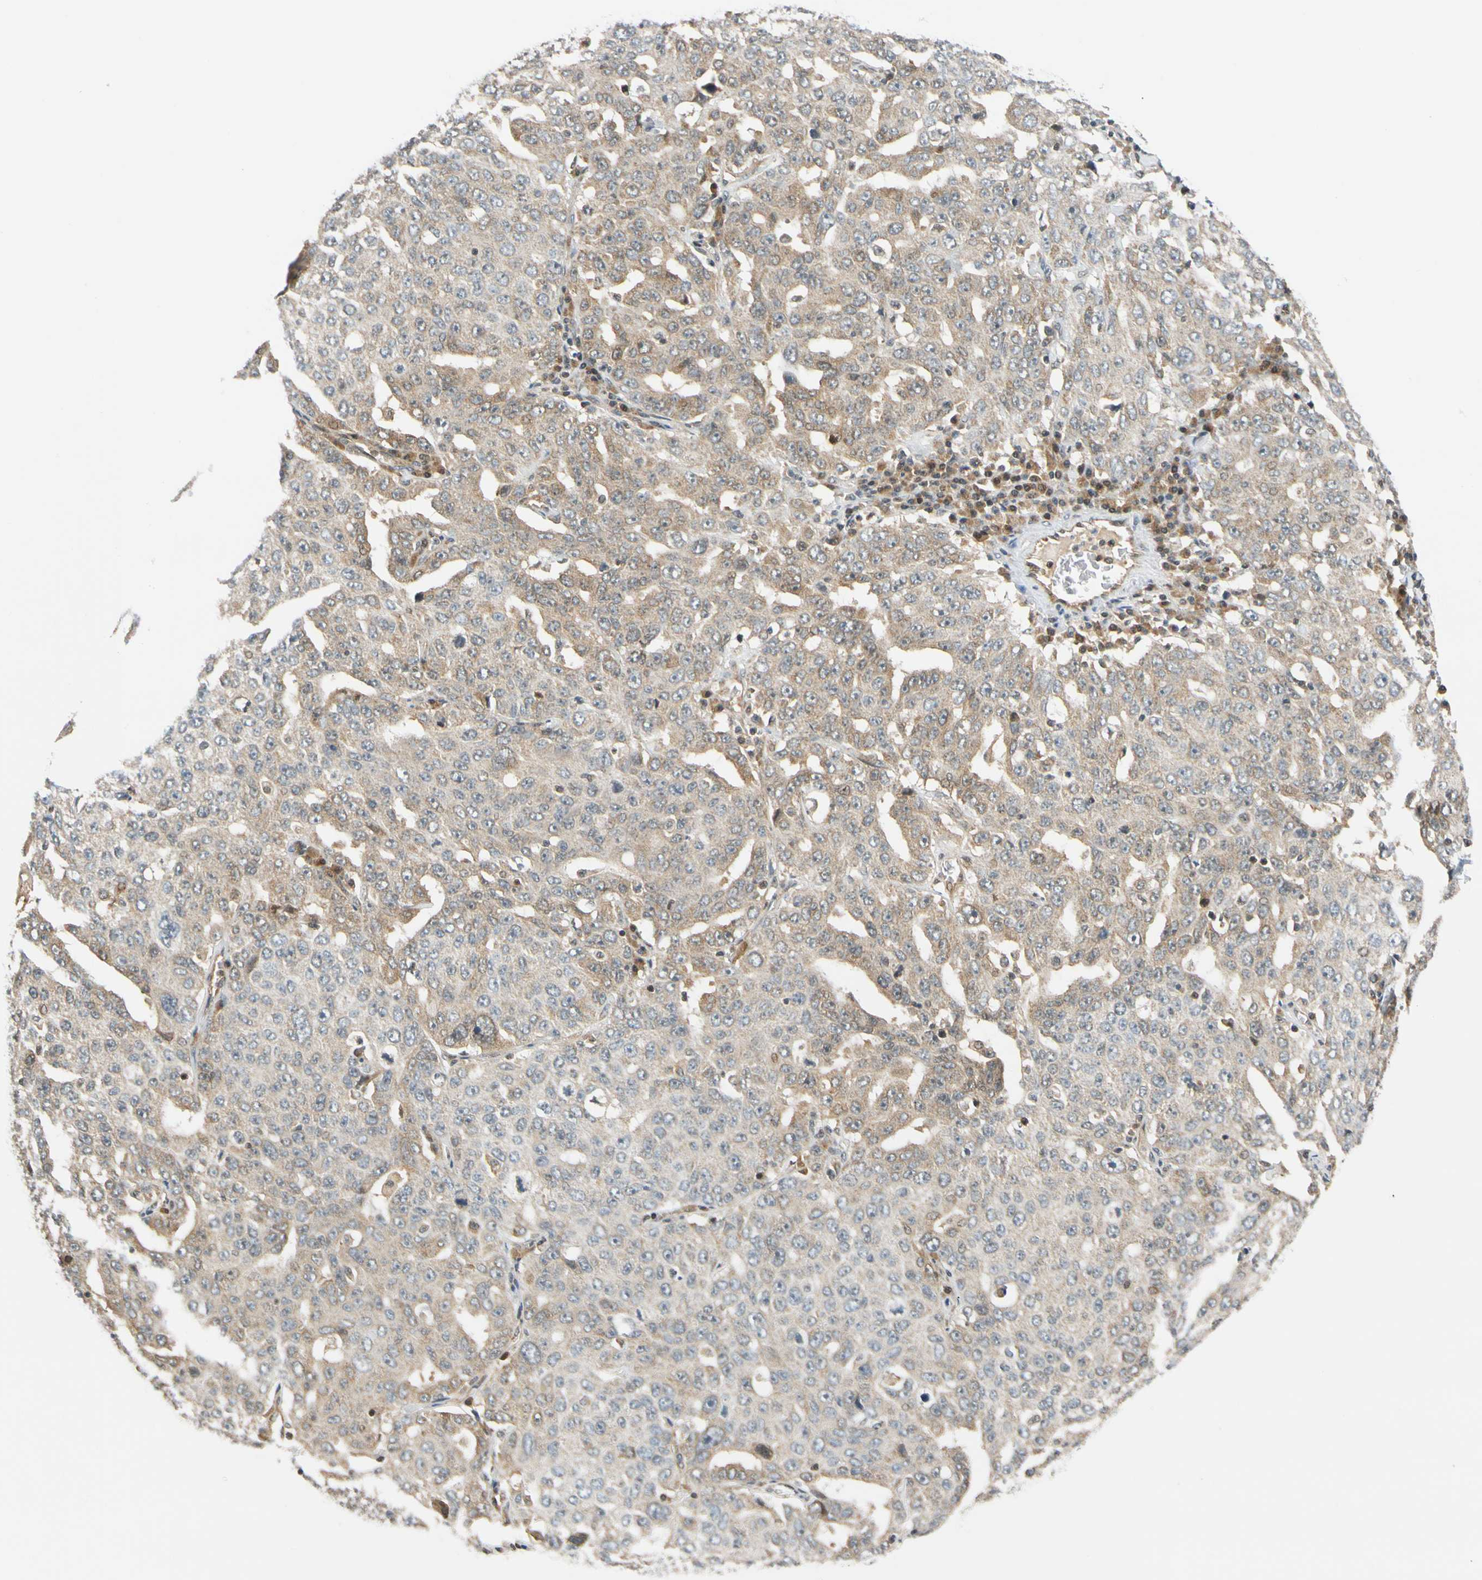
{"staining": {"intensity": "weak", "quantity": ">75%", "location": "cytoplasmic/membranous"}, "tissue": "ovarian cancer", "cell_type": "Tumor cells", "image_type": "cancer", "snomed": [{"axis": "morphology", "description": "Carcinoma, endometroid"}, {"axis": "topography", "description": "Ovary"}], "caption": "About >75% of tumor cells in human ovarian endometroid carcinoma reveal weak cytoplasmic/membranous protein positivity as visualized by brown immunohistochemical staining.", "gene": "MAPK9", "patient": {"sex": "female", "age": 62}}